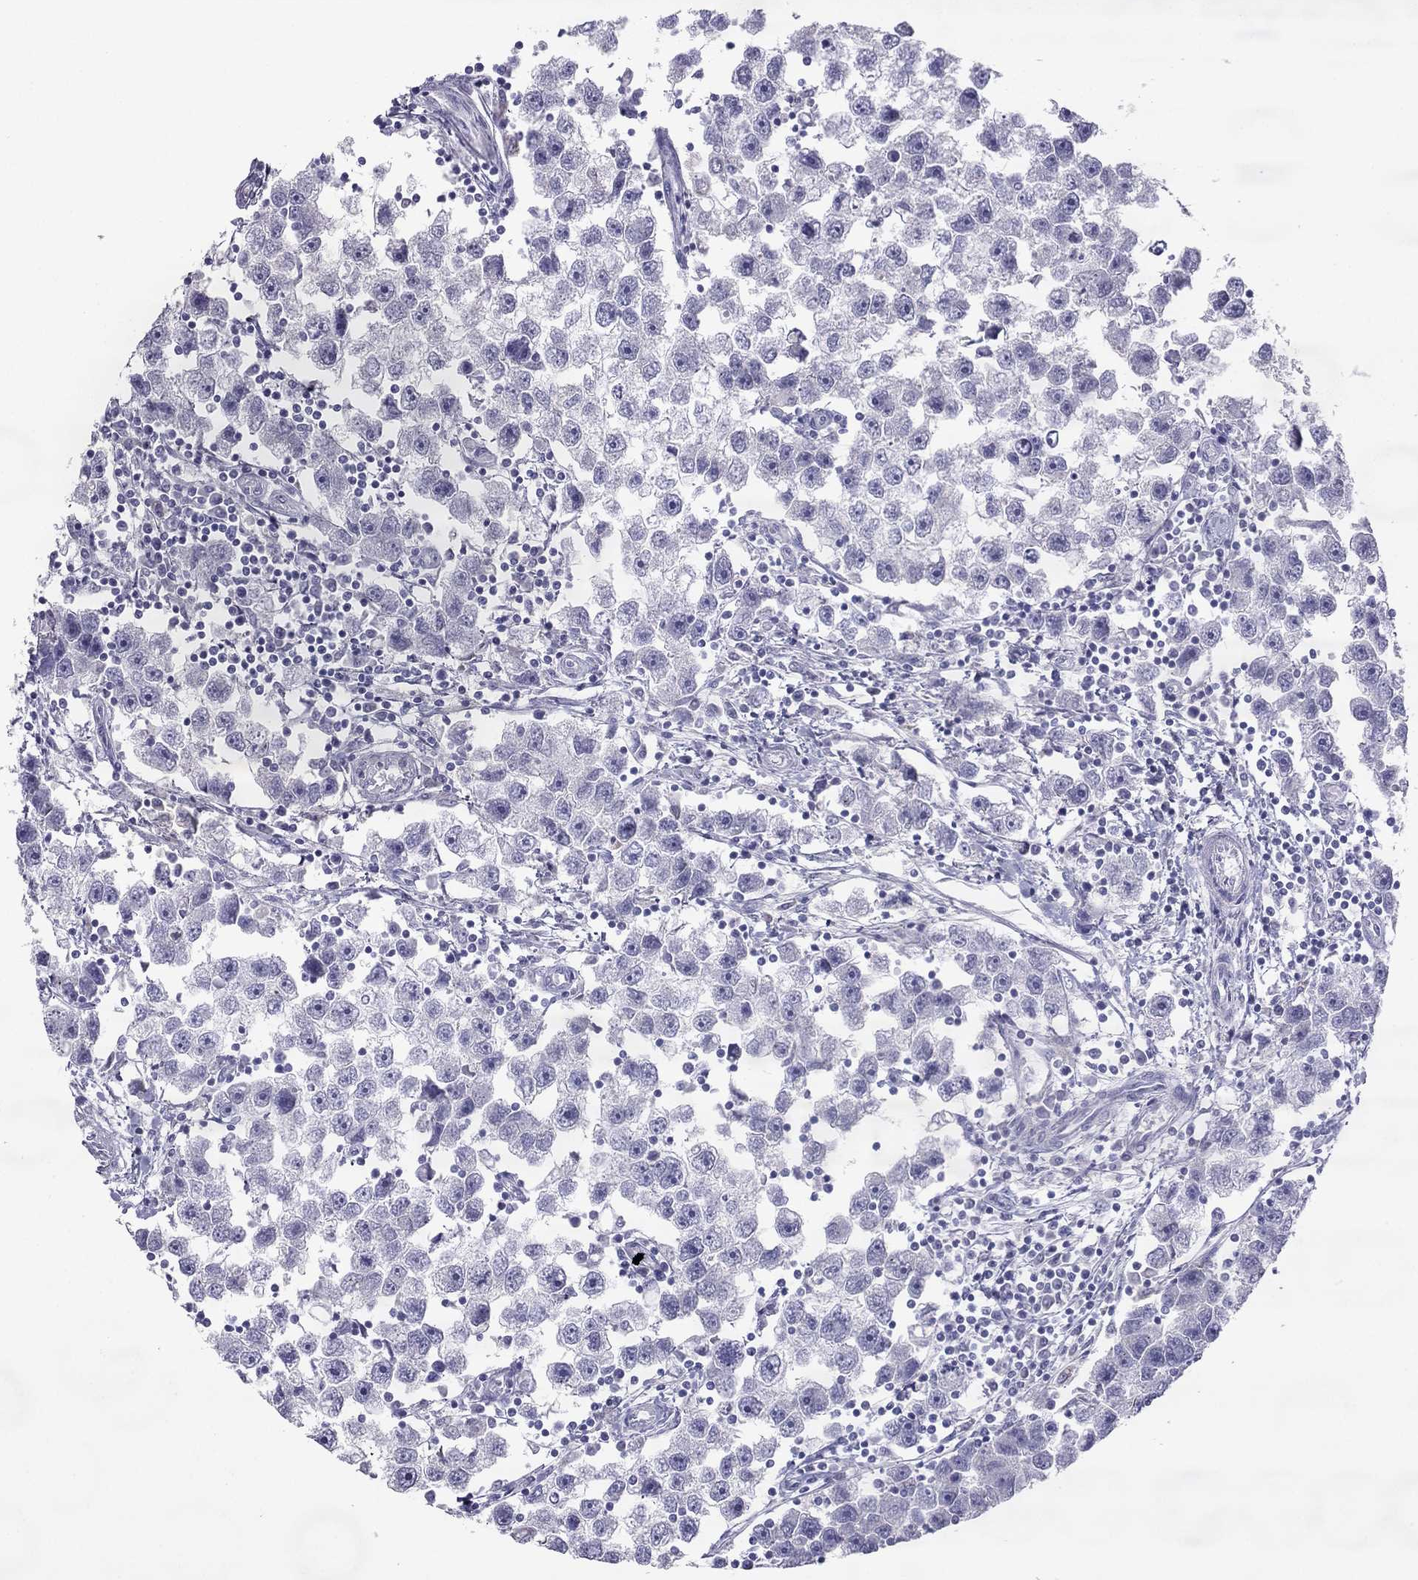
{"staining": {"intensity": "negative", "quantity": "none", "location": "none"}, "tissue": "testis cancer", "cell_type": "Tumor cells", "image_type": "cancer", "snomed": [{"axis": "morphology", "description": "Seminoma, NOS"}, {"axis": "topography", "description": "Testis"}], "caption": "Immunohistochemistry (IHC) of human testis cancer (seminoma) demonstrates no staining in tumor cells. The staining is performed using DAB (3,3'-diaminobenzidine) brown chromogen with nuclei counter-stained in using hematoxylin.", "gene": "MAEL", "patient": {"sex": "male", "age": 30}}